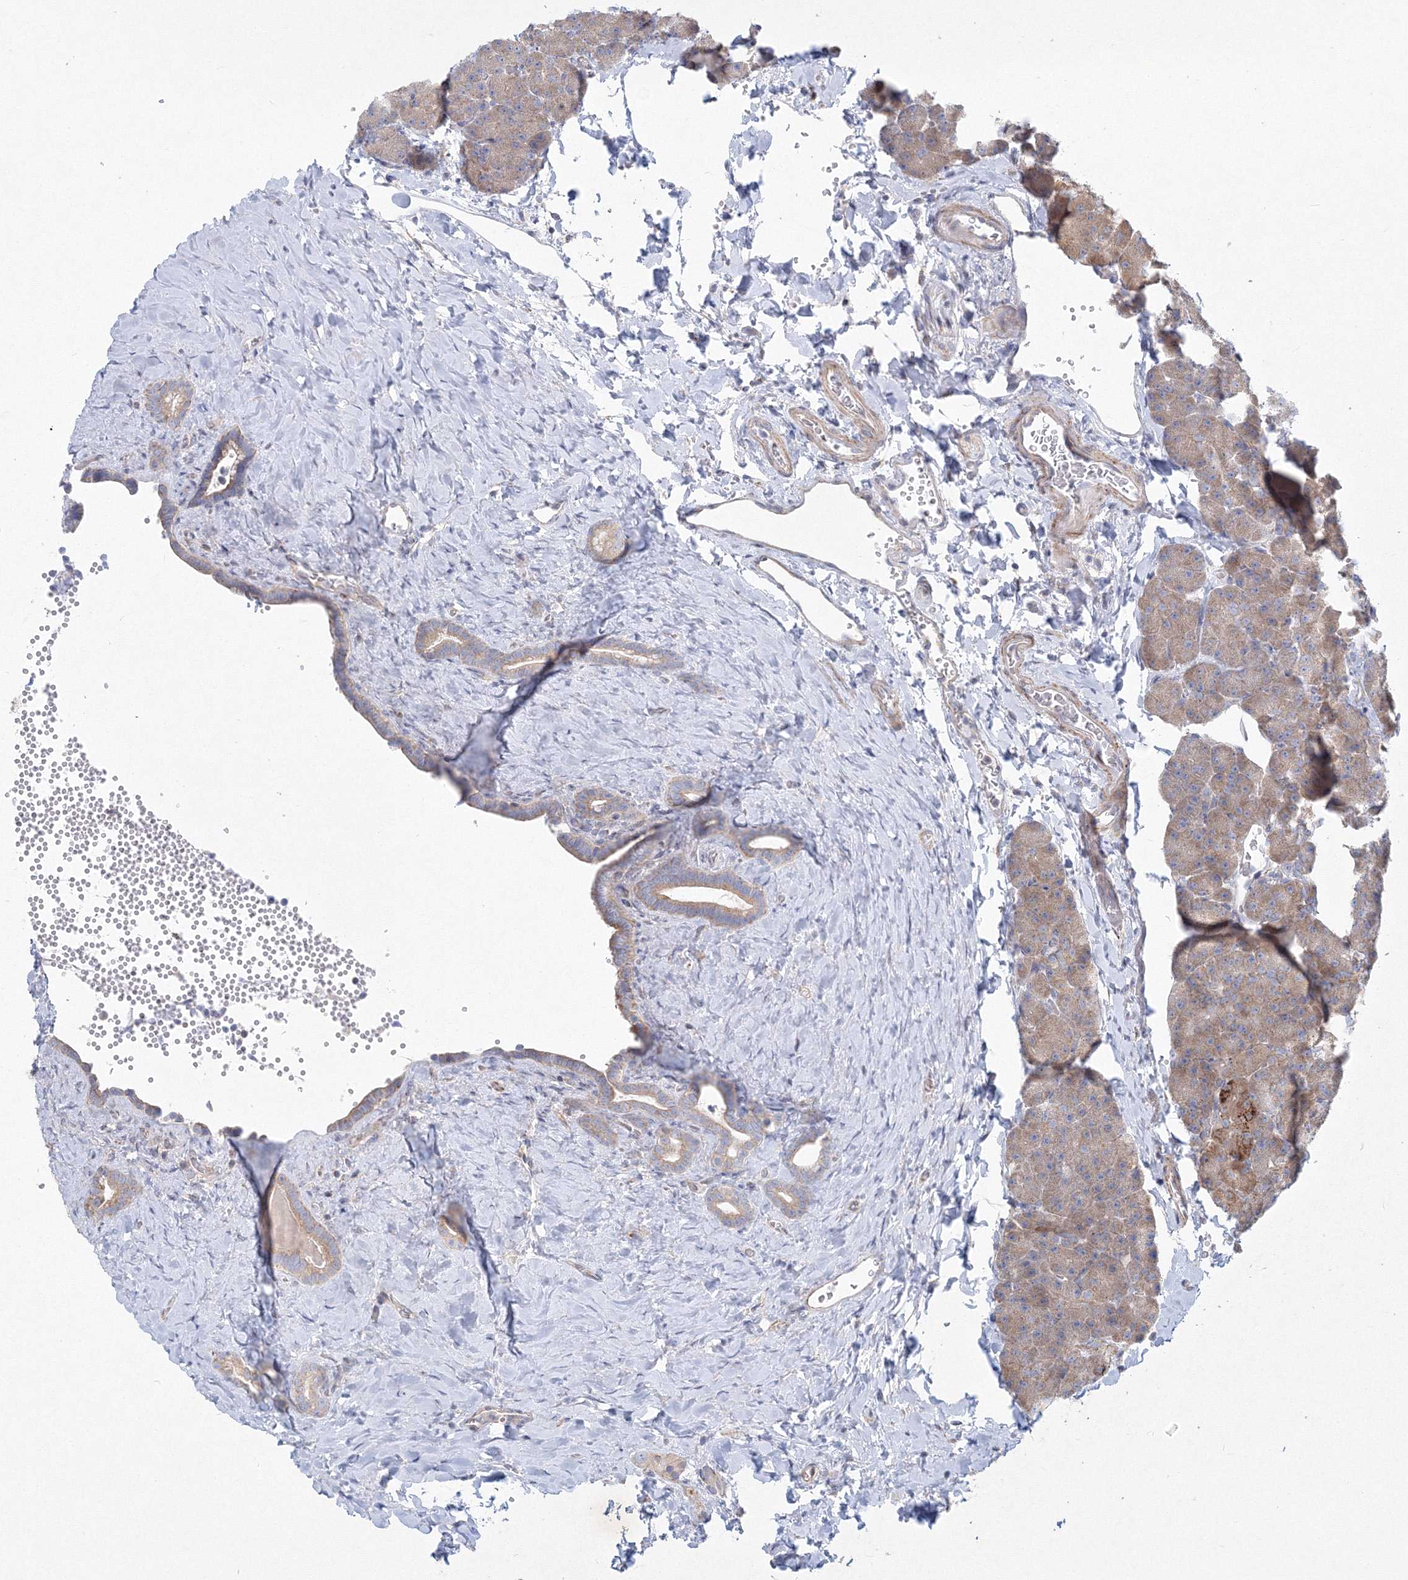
{"staining": {"intensity": "strong", "quantity": "<25%", "location": "cytoplasmic/membranous"}, "tissue": "pancreas", "cell_type": "Exocrine glandular cells", "image_type": "normal", "snomed": [{"axis": "morphology", "description": "Normal tissue, NOS"}, {"axis": "morphology", "description": "Carcinoid, malignant, NOS"}, {"axis": "topography", "description": "Pancreas"}], "caption": "Protein staining of unremarkable pancreas displays strong cytoplasmic/membranous staining in approximately <25% of exocrine glandular cells.", "gene": "WDR49", "patient": {"sex": "female", "age": 35}}